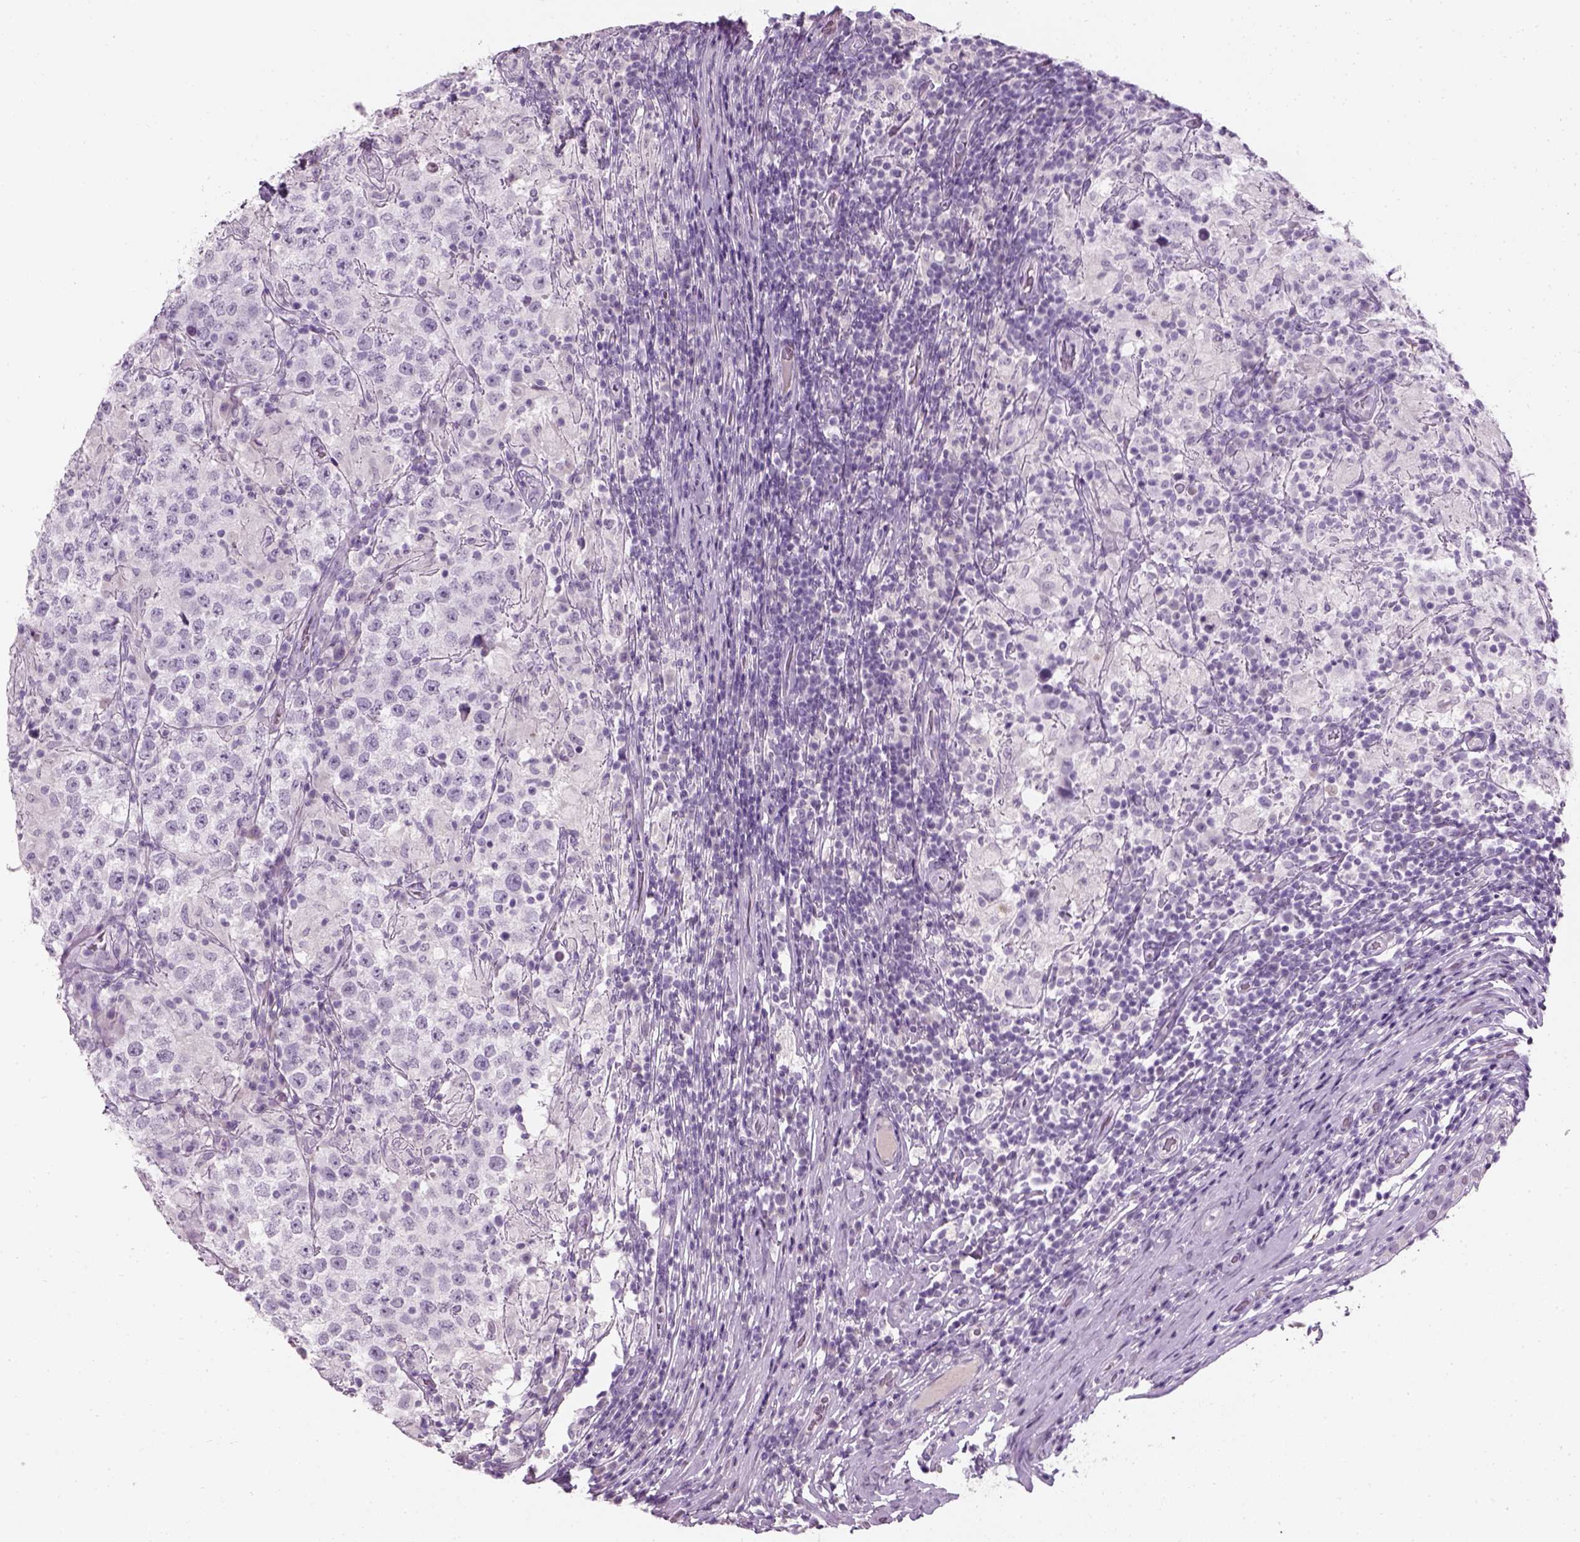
{"staining": {"intensity": "negative", "quantity": "none", "location": "none"}, "tissue": "testis cancer", "cell_type": "Tumor cells", "image_type": "cancer", "snomed": [{"axis": "morphology", "description": "Seminoma, NOS"}, {"axis": "morphology", "description": "Carcinoma, Embryonal, NOS"}, {"axis": "topography", "description": "Testis"}], "caption": "The histopathology image reveals no staining of tumor cells in seminoma (testis). (DAB (3,3'-diaminobenzidine) IHC visualized using brightfield microscopy, high magnification).", "gene": "TH", "patient": {"sex": "male", "age": 41}}